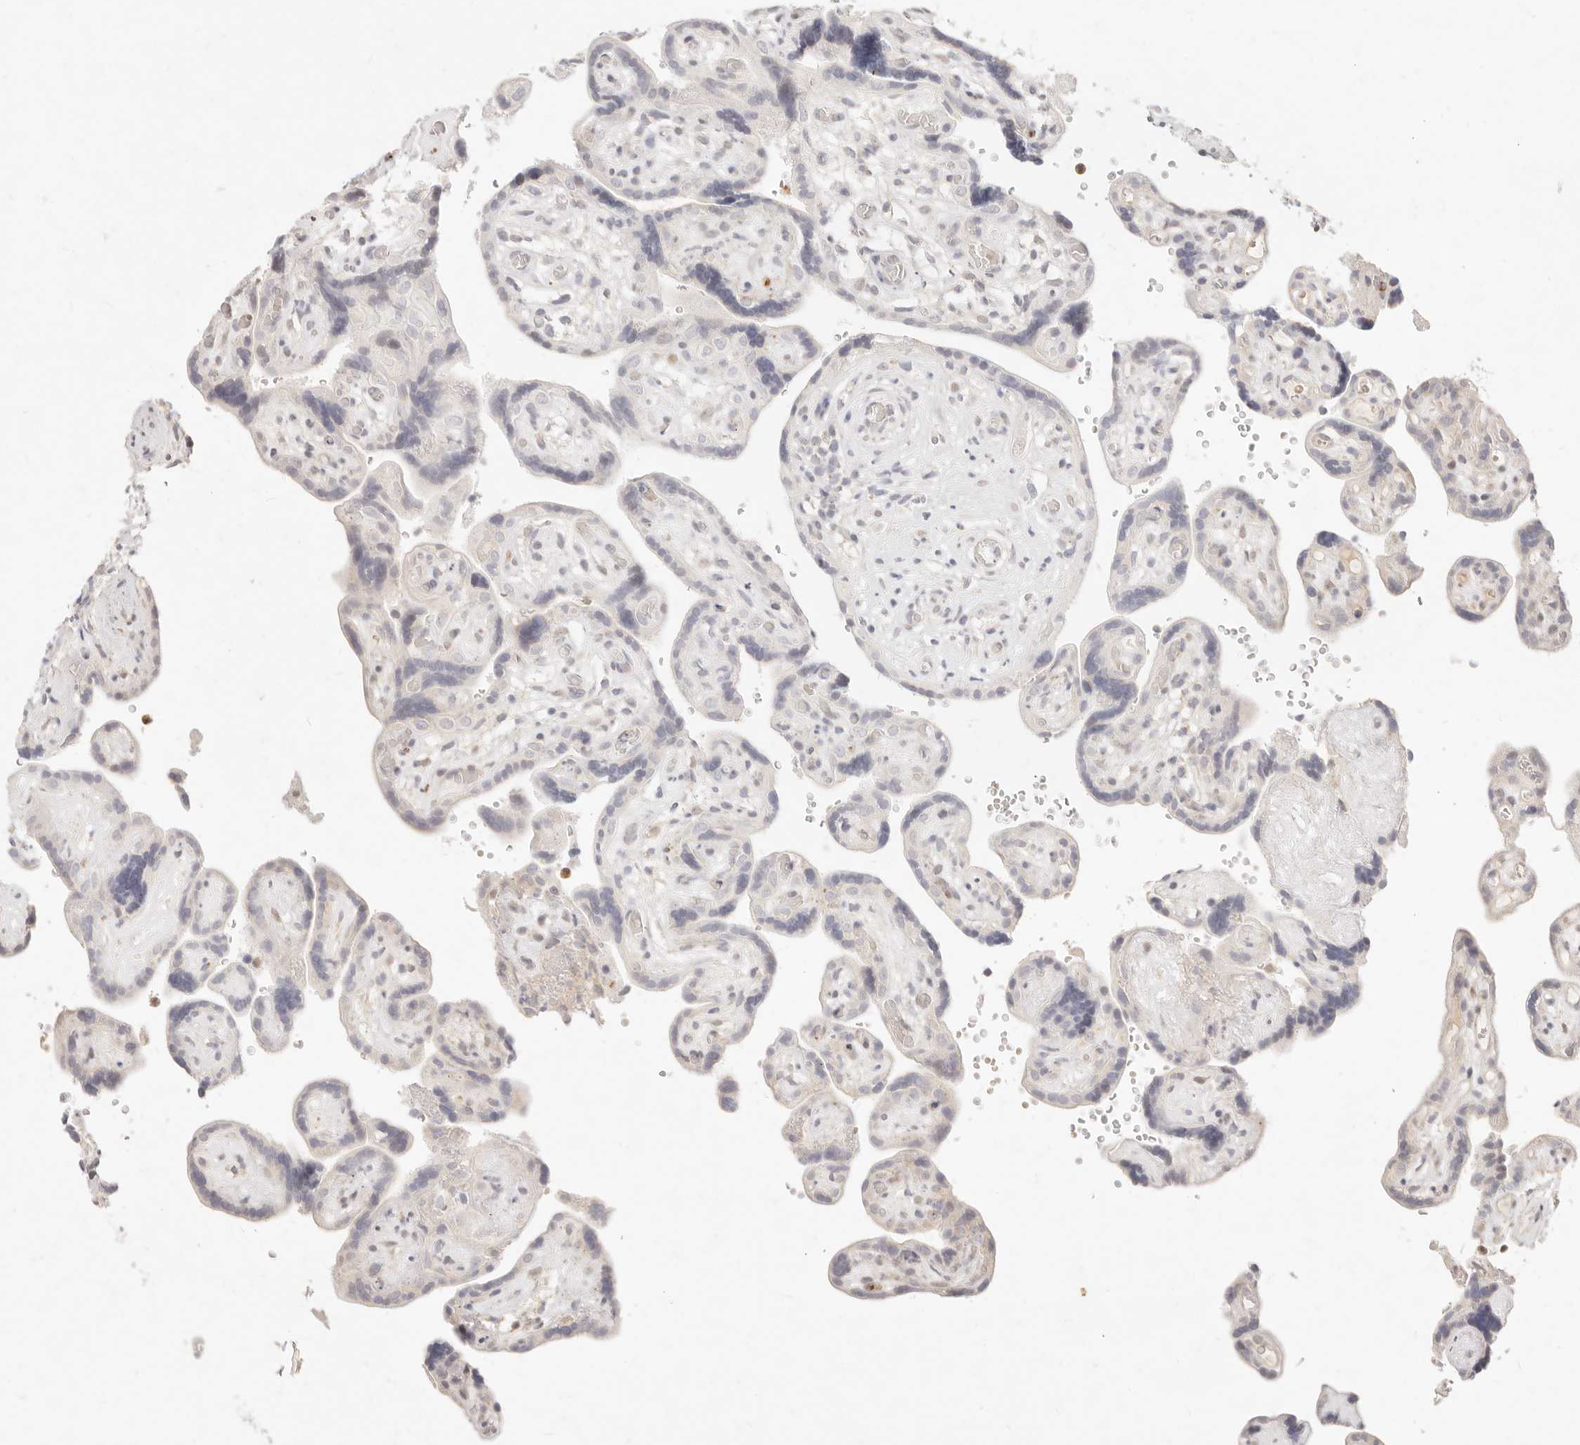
{"staining": {"intensity": "negative", "quantity": "none", "location": "none"}, "tissue": "placenta", "cell_type": "Decidual cells", "image_type": "normal", "snomed": [{"axis": "morphology", "description": "Normal tissue, NOS"}, {"axis": "topography", "description": "Placenta"}], "caption": "Immunohistochemistry of unremarkable placenta displays no expression in decidual cells. The staining is performed using DAB (3,3'-diaminobenzidine) brown chromogen with nuclei counter-stained in using hematoxylin.", "gene": "ASCL3", "patient": {"sex": "female", "age": 30}}